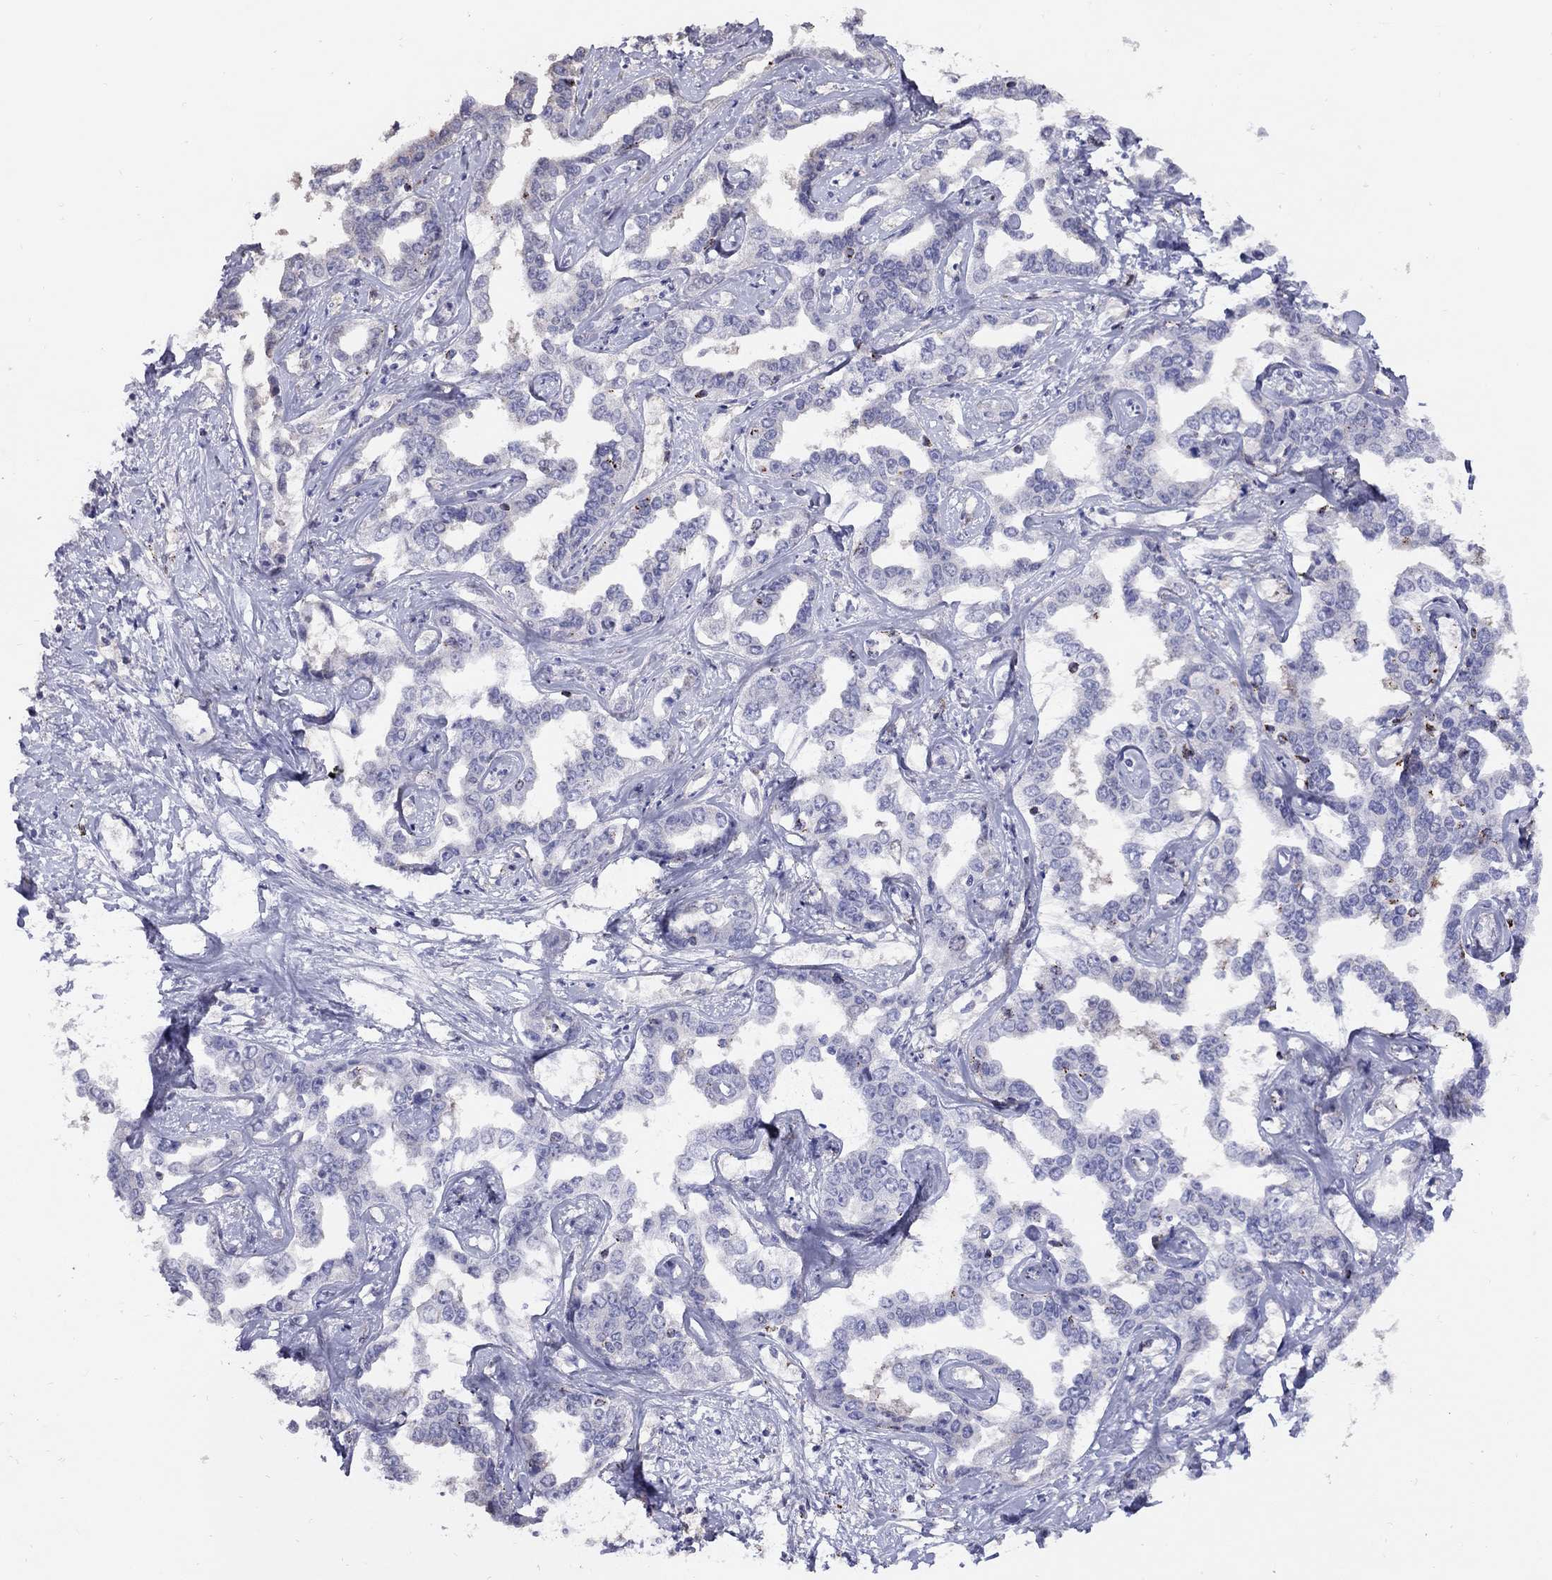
{"staining": {"intensity": "negative", "quantity": "none", "location": "none"}, "tissue": "liver cancer", "cell_type": "Tumor cells", "image_type": "cancer", "snomed": [{"axis": "morphology", "description": "Cholangiocarcinoma"}, {"axis": "topography", "description": "Liver"}], "caption": "The micrograph demonstrates no staining of tumor cells in liver cancer (cholangiocarcinoma).", "gene": "MAGEB4", "patient": {"sex": "male", "age": 59}}